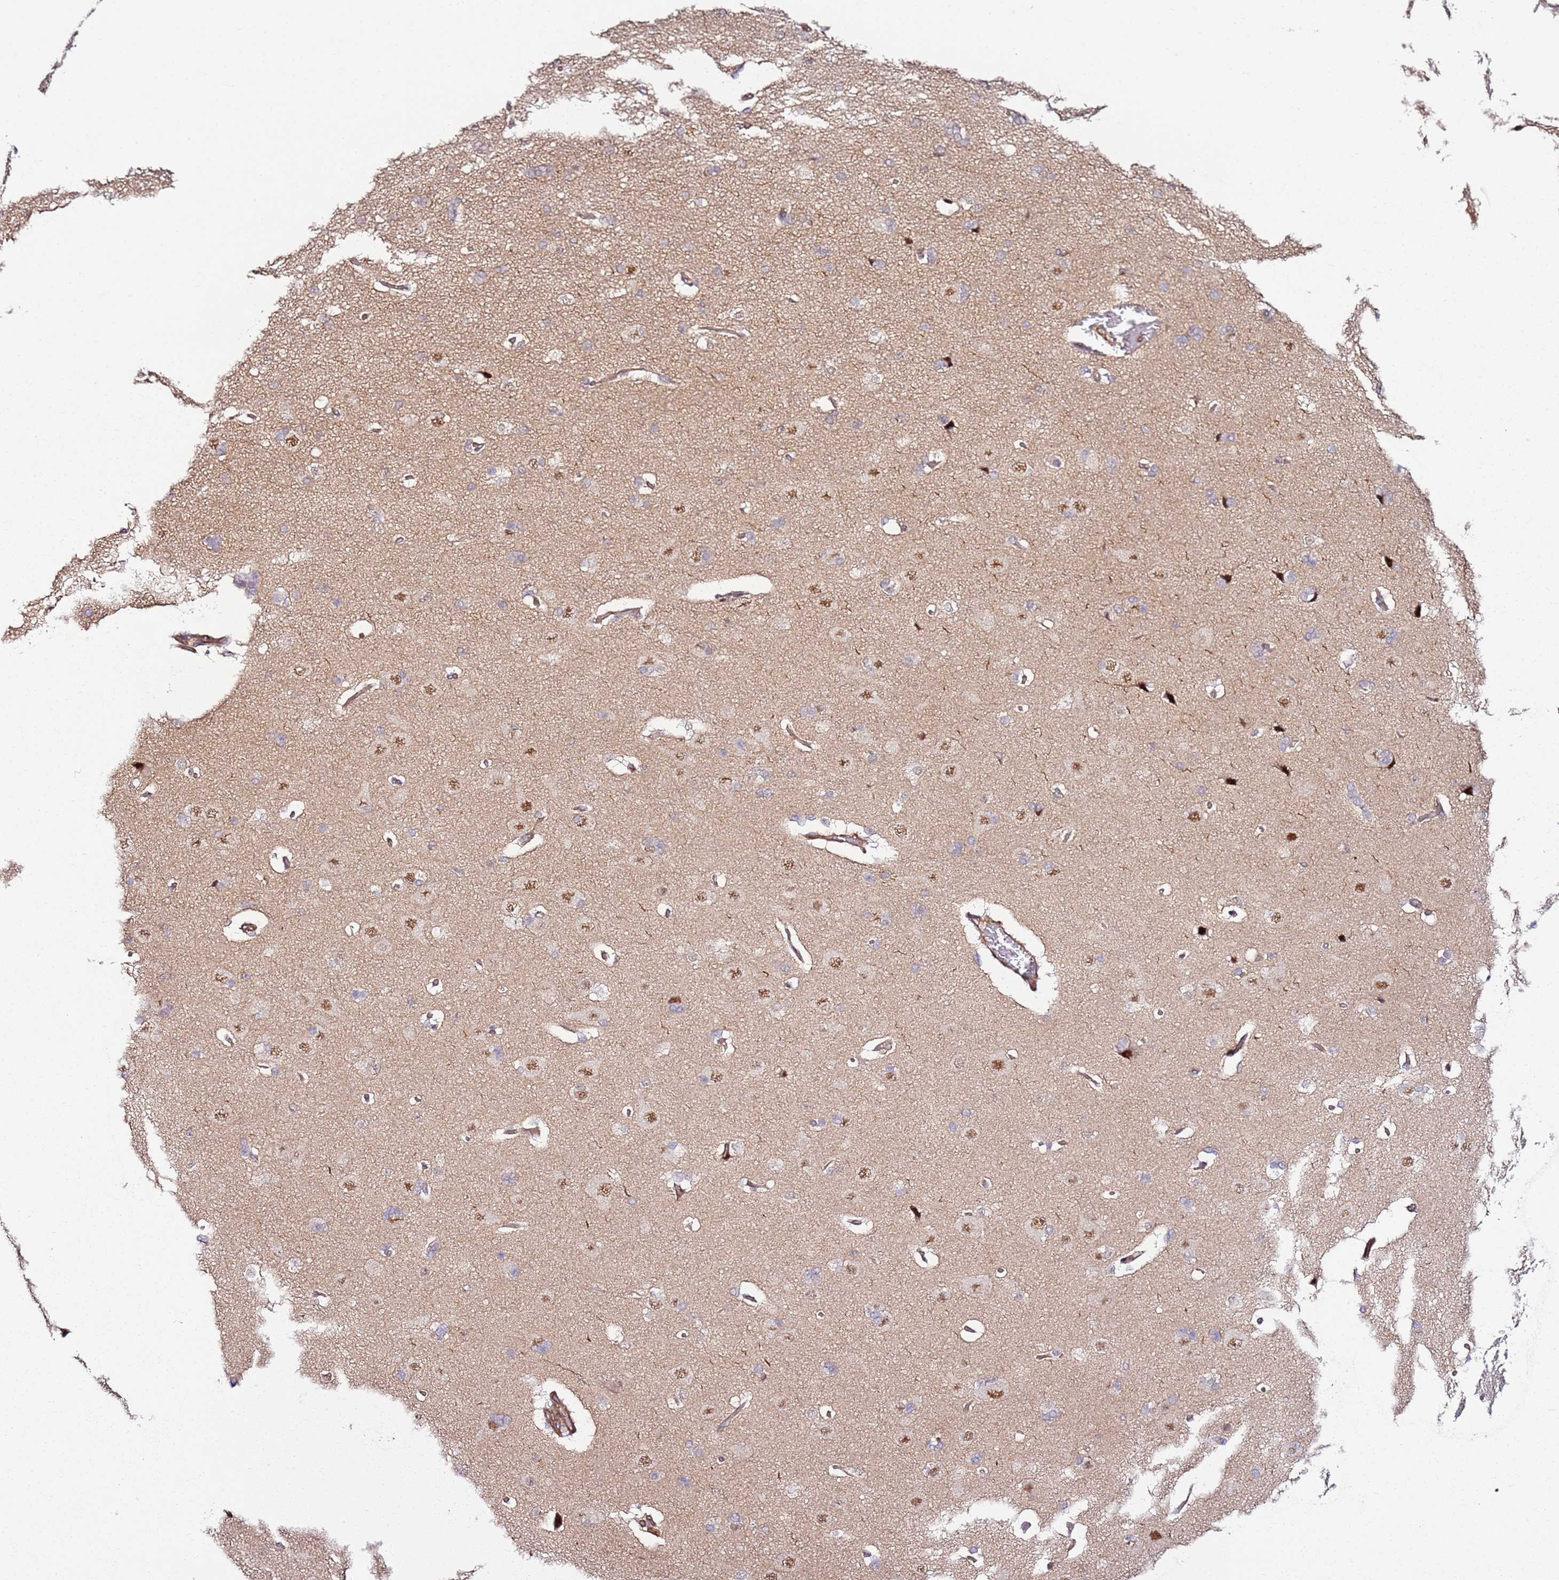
{"staining": {"intensity": "moderate", "quantity": ">75%", "location": "cytoplasmic/membranous"}, "tissue": "cerebral cortex", "cell_type": "Endothelial cells", "image_type": "normal", "snomed": [{"axis": "morphology", "description": "Normal tissue, NOS"}, {"axis": "topography", "description": "Cerebral cortex"}], "caption": "A medium amount of moderate cytoplasmic/membranous expression is present in about >75% of endothelial cells in normal cerebral cortex.", "gene": "CCNYL1", "patient": {"sex": "male", "age": 62}}